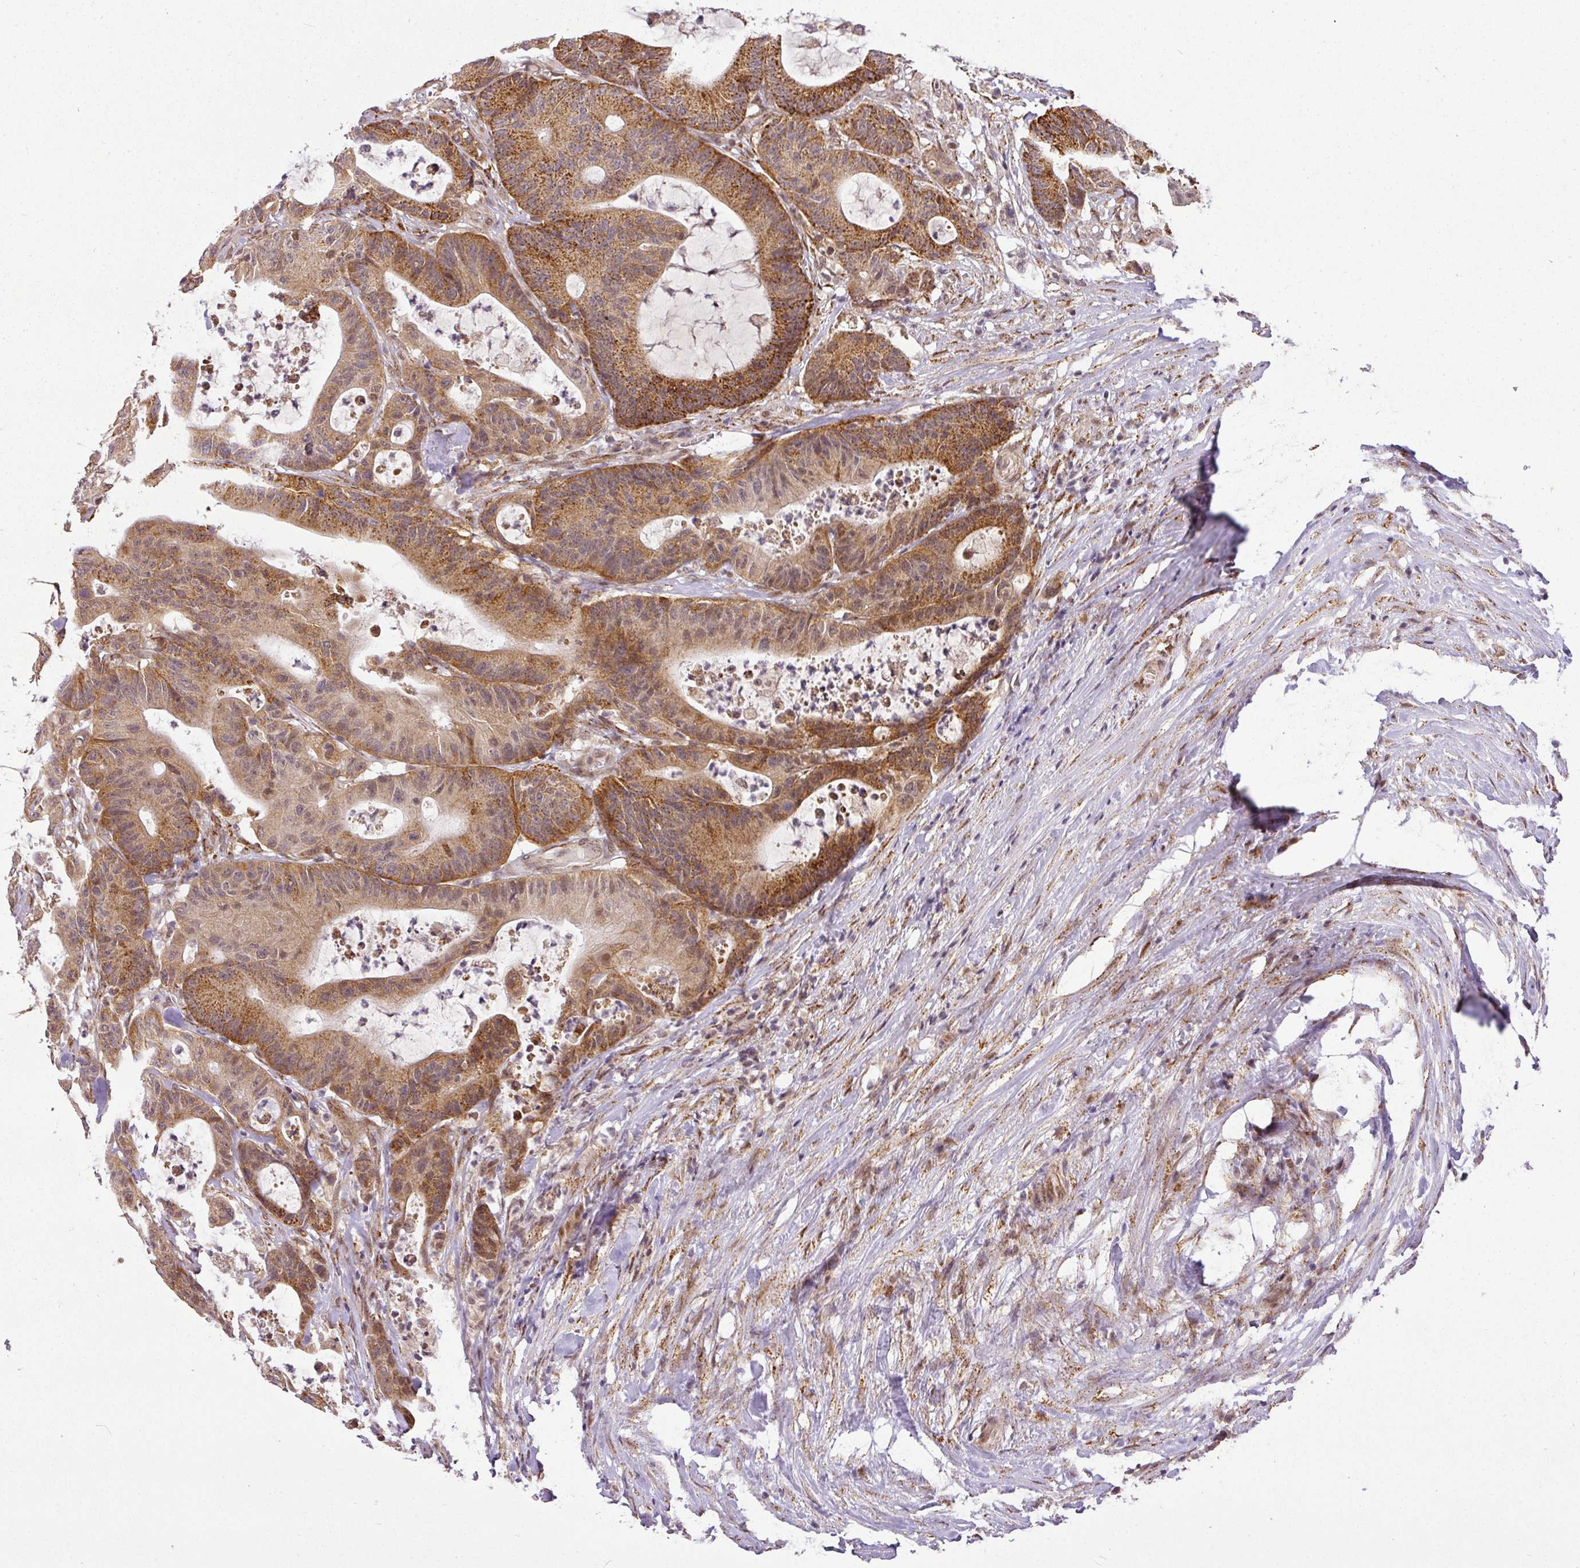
{"staining": {"intensity": "strong", "quantity": ">75%", "location": "cytoplasmic/membranous"}, "tissue": "colorectal cancer", "cell_type": "Tumor cells", "image_type": "cancer", "snomed": [{"axis": "morphology", "description": "Adenocarcinoma, NOS"}, {"axis": "topography", "description": "Colon"}], "caption": "Protein expression analysis of human colorectal adenocarcinoma reveals strong cytoplasmic/membranous positivity in about >75% of tumor cells.", "gene": "C1orf226", "patient": {"sex": "female", "age": 84}}